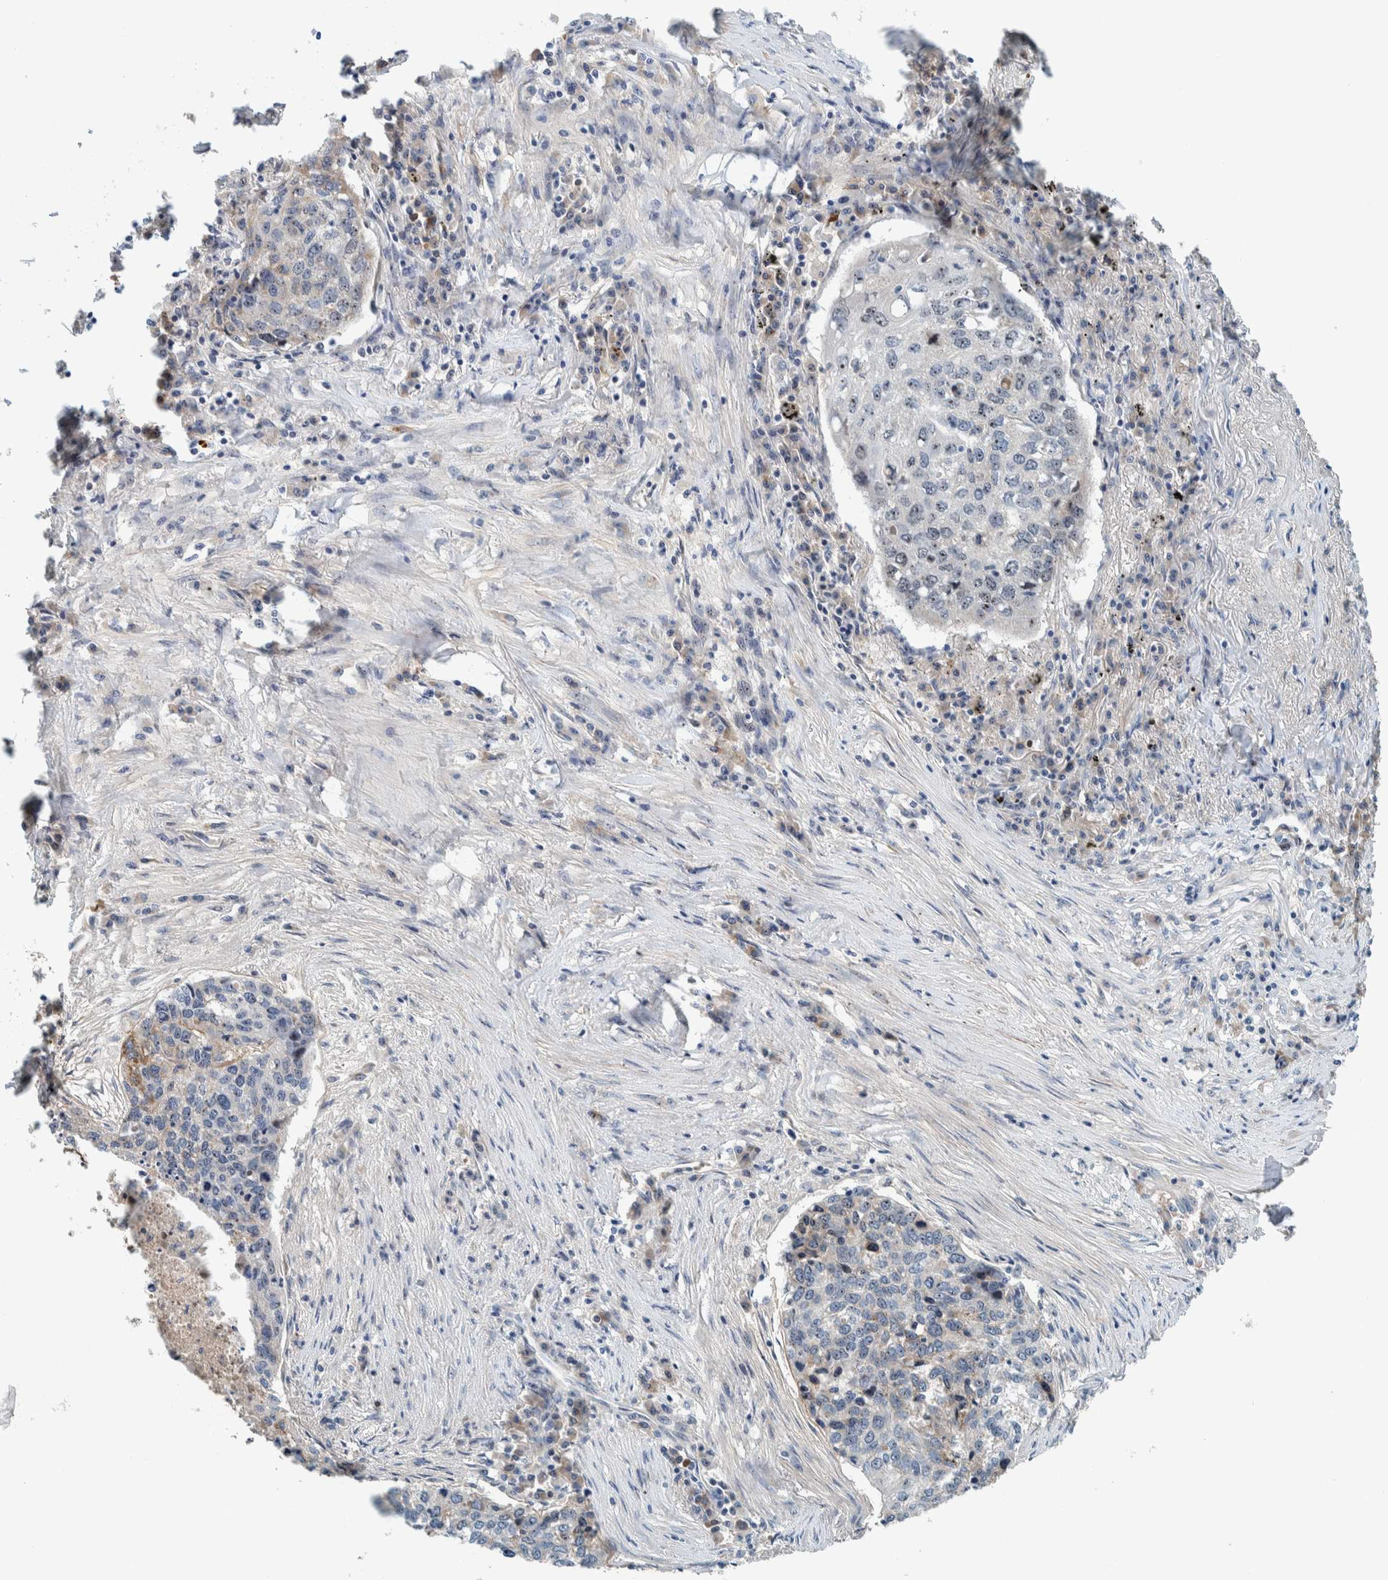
{"staining": {"intensity": "negative", "quantity": "none", "location": "none"}, "tissue": "lung cancer", "cell_type": "Tumor cells", "image_type": "cancer", "snomed": [{"axis": "morphology", "description": "Squamous cell carcinoma, NOS"}, {"axis": "topography", "description": "Lung"}], "caption": "DAB (3,3'-diaminobenzidine) immunohistochemical staining of human lung squamous cell carcinoma reveals no significant positivity in tumor cells.", "gene": "NOL11", "patient": {"sex": "female", "age": 63}}